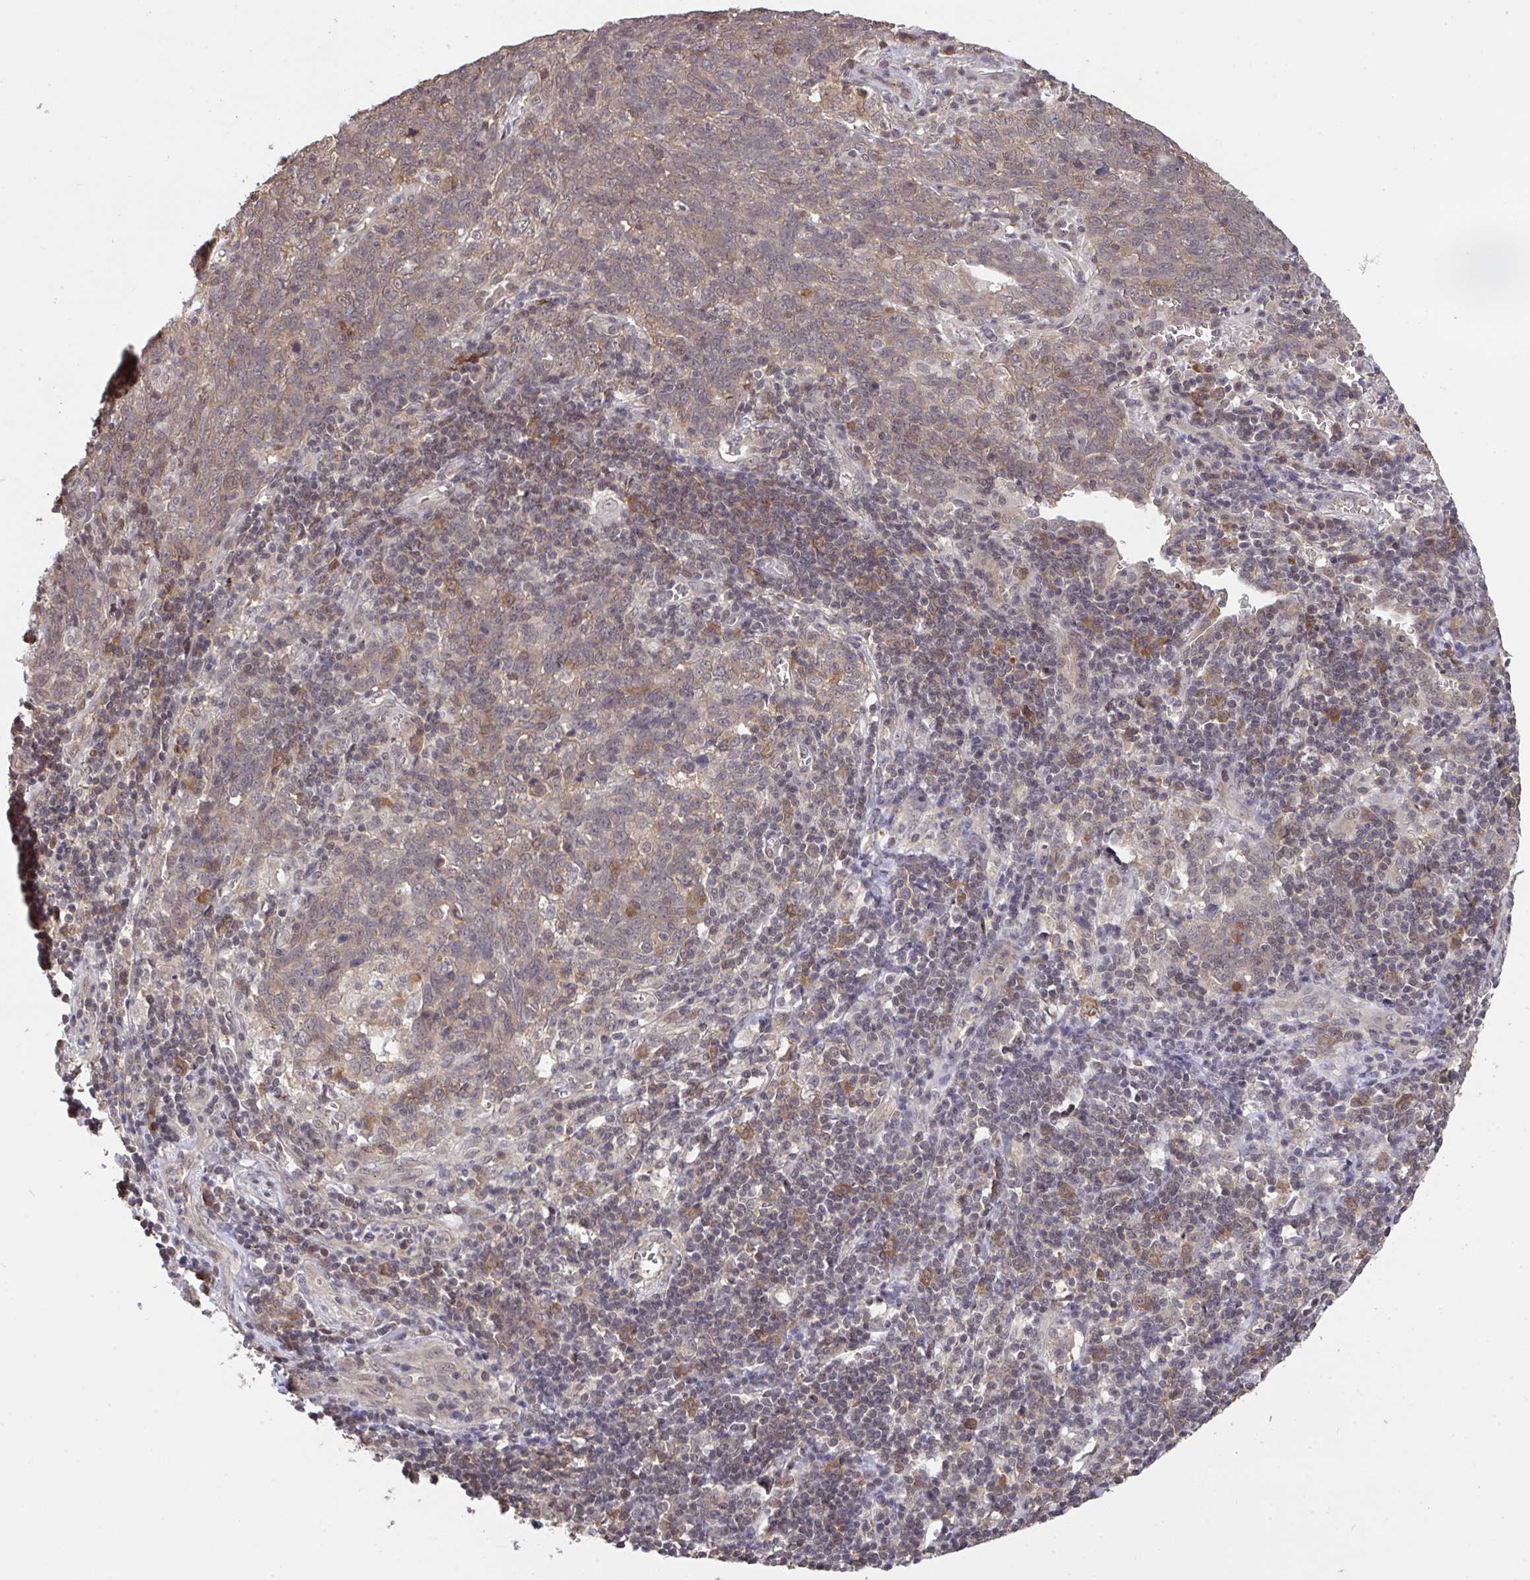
{"staining": {"intensity": "weak", "quantity": ">75%", "location": "cytoplasmic/membranous"}, "tissue": "lung cancer", "cell_type": "Tumor cells", "image_type": "cancer", "snomed": [{"axis": "morphology", "description": "Squamous cell carcinoma, NOS"}, {"axis": "topography", "description": "Lung"}], "caption": "The image displays a brown stain indicating the presence of a protein in the cytoplasmic/membranous of tumor cells in squamous cell carcinoma (lung).", "gene": "C12orf57", "patient": {"sex": "female", "age": 72}}